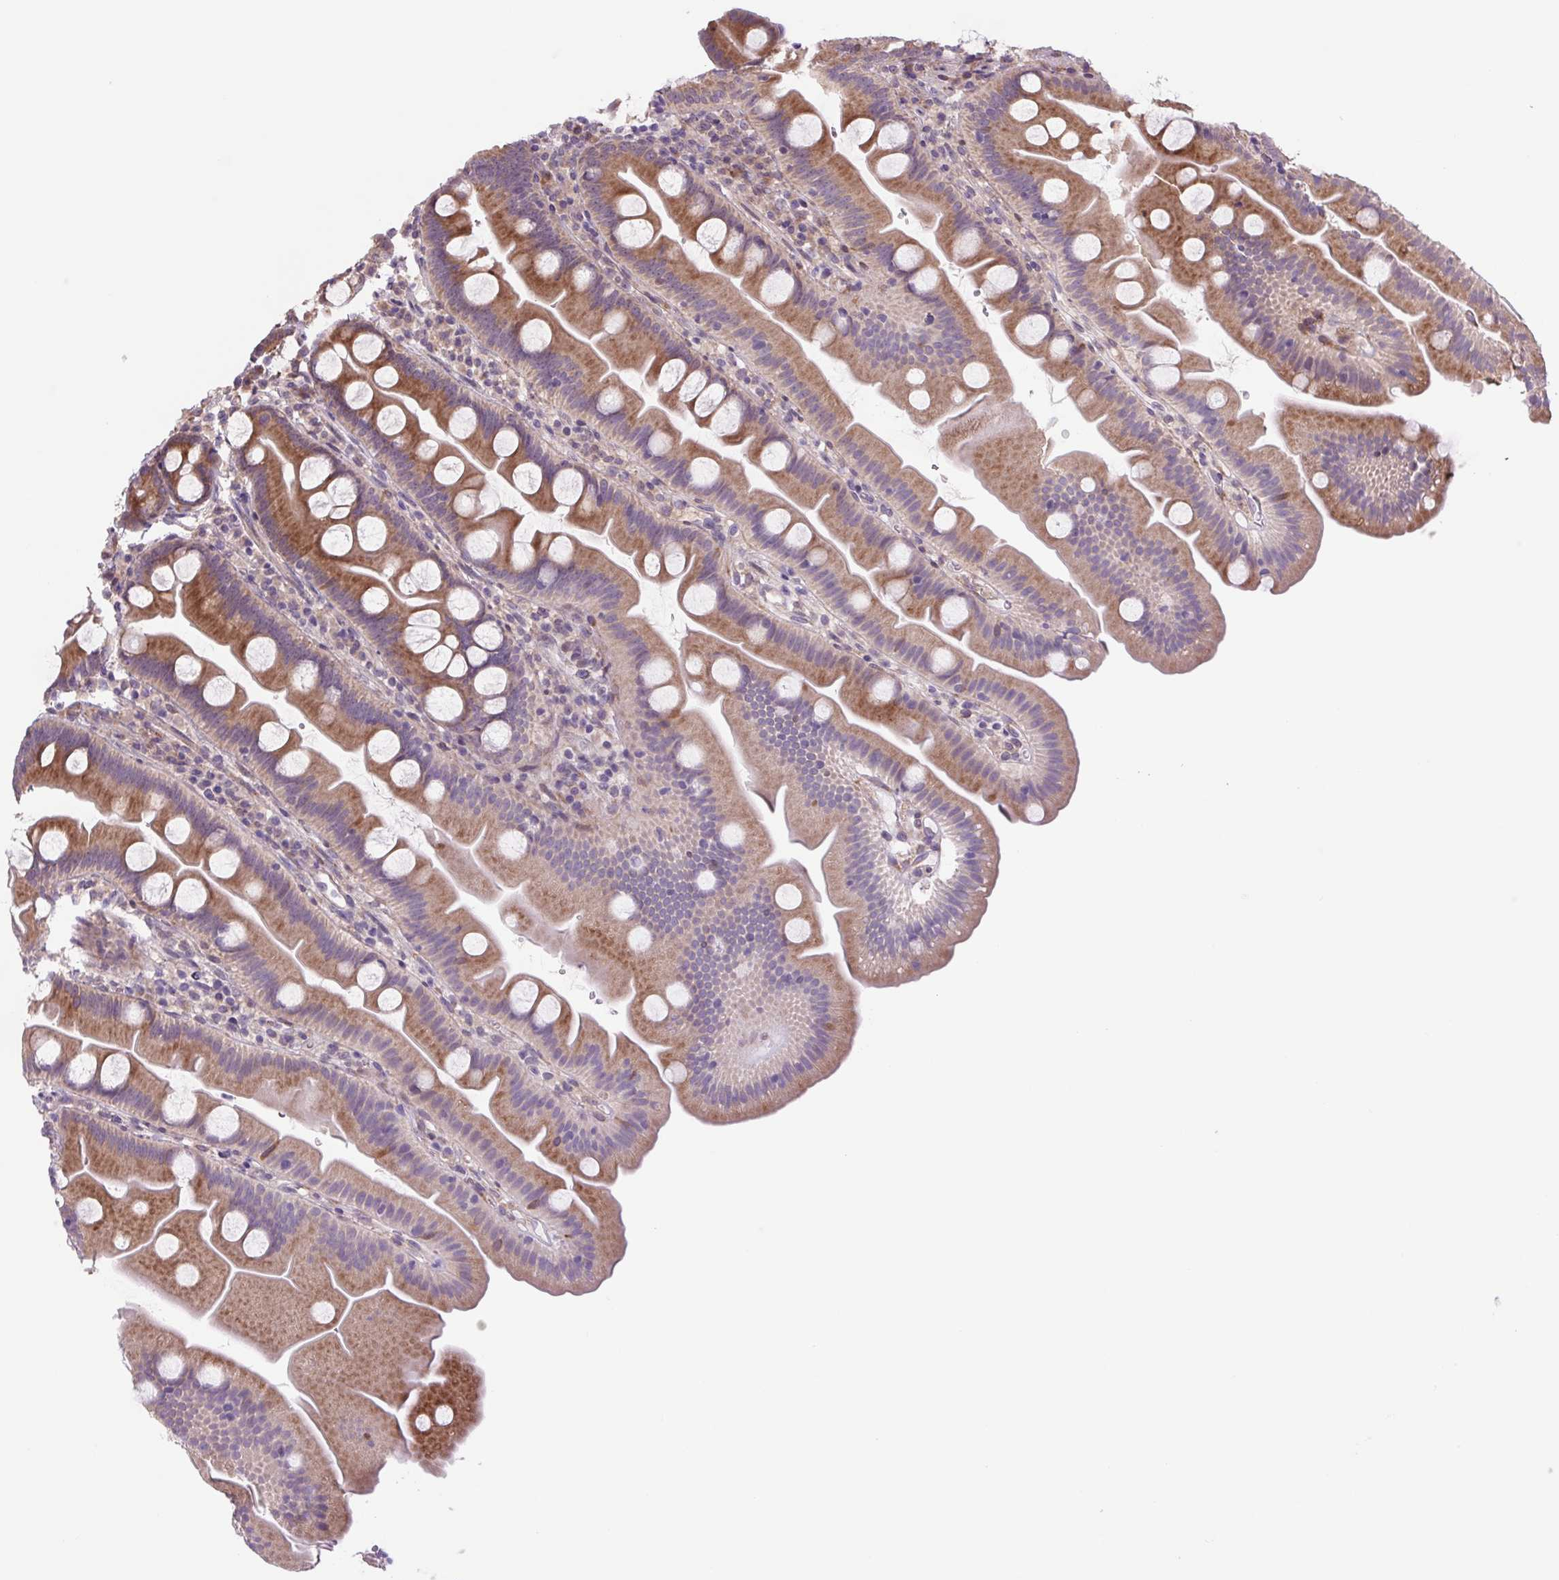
{"staining": {"intensity": "moderate", "quantity": "25%-75%", "location": "cytoplasmic/membranous"}, "tissue": "small intestine", "cell_type": "Glandular cells", "image_type": "normal", "snomed": [{"axis": "morphology", "description": "Normal tissue, NOS"}, {"axis": "topography", "description": "Small intestine"}], "caption": "The immunohistochemical stain highlights moderate cytoplasmic/membranous positivity in glandular cells of unremarkable small intestine. (DAB IHC, brown staining for protein, blue staining for nuclei).", "gene": "PLA2G4A", "patient": {"sex": "female", "age": 68}}